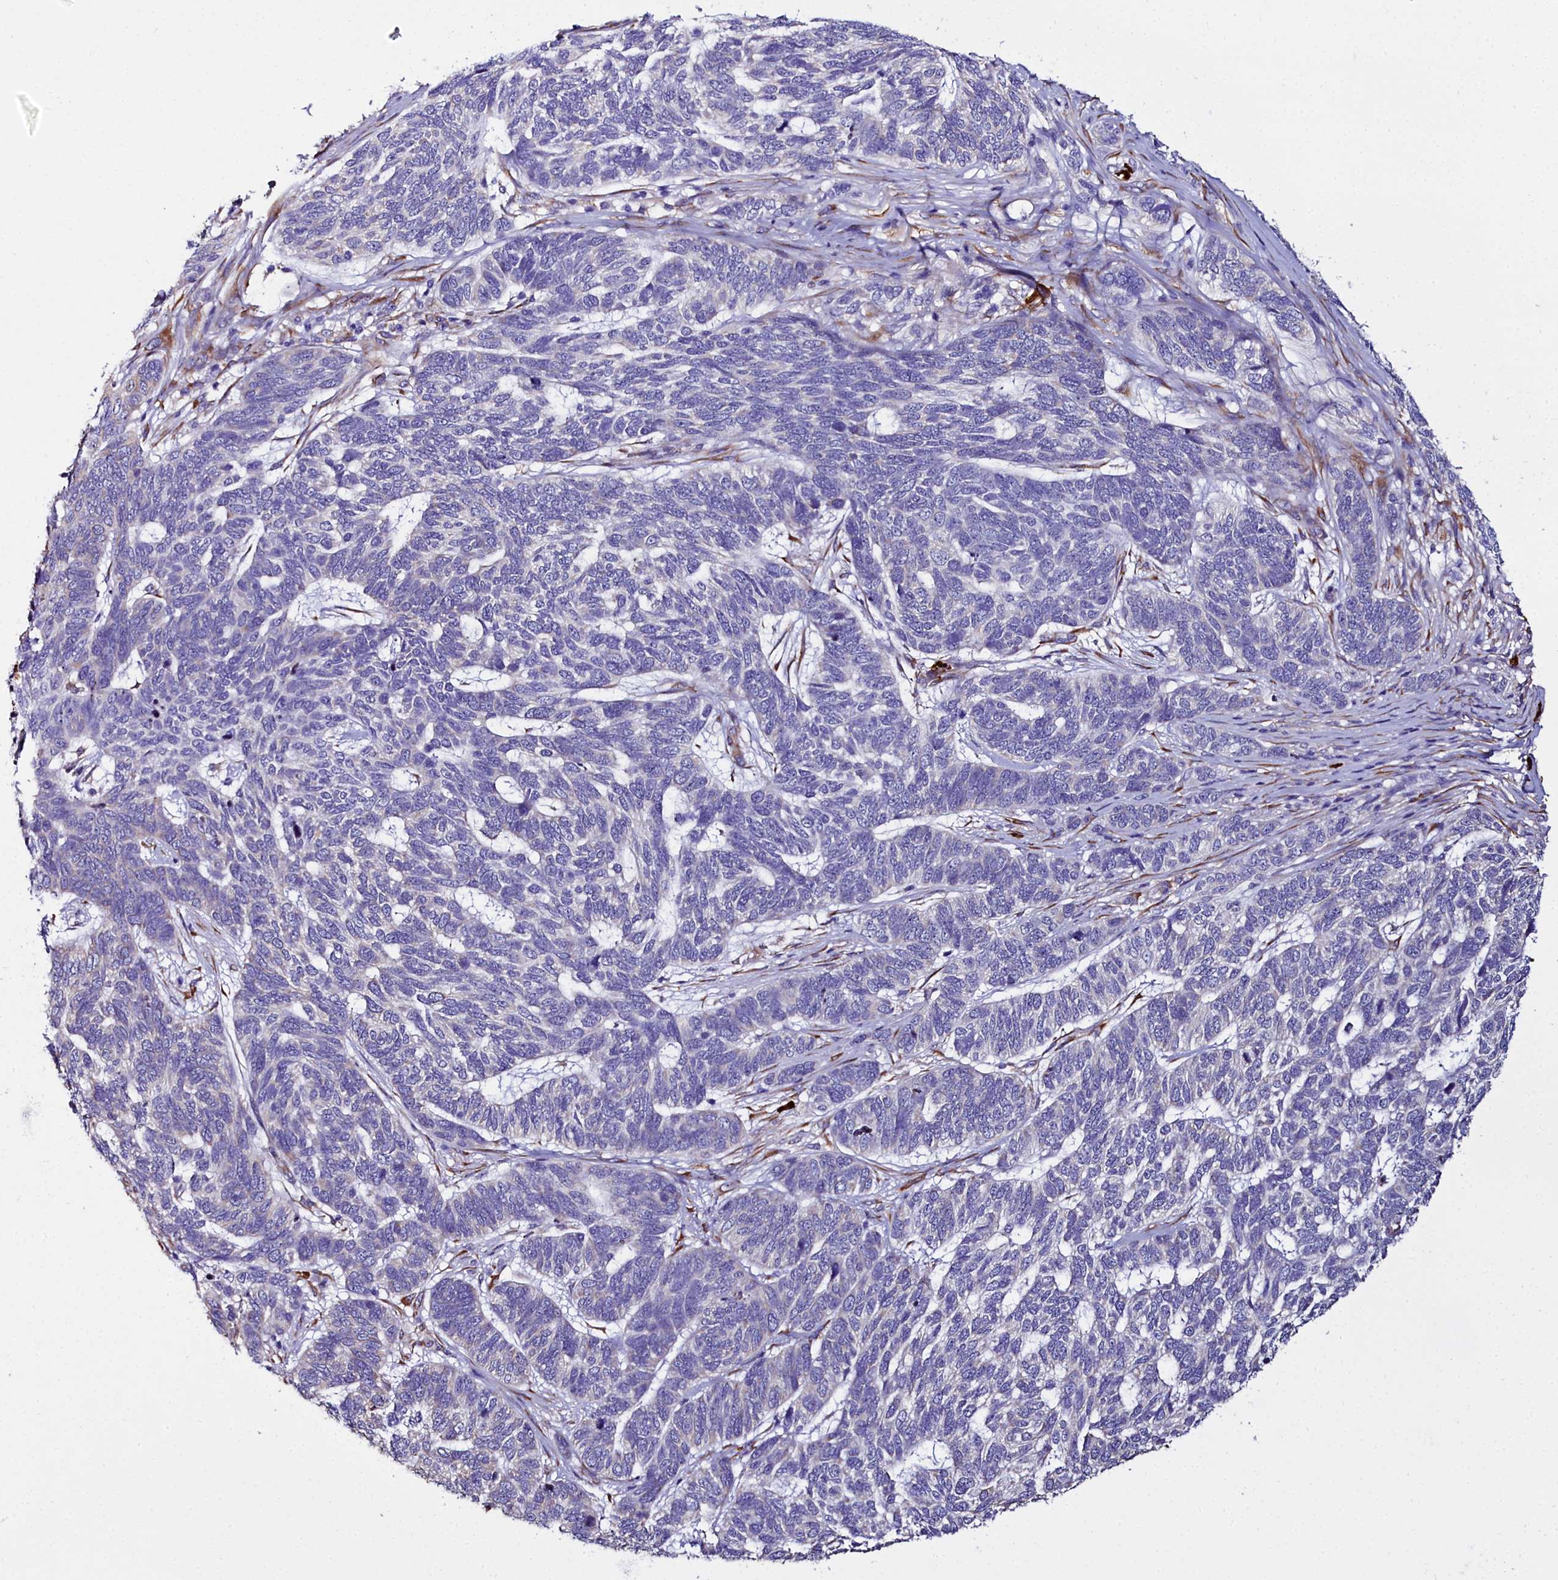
{"staining": {"intensity": "negative", "quantity": "none", "location": "none"}, "tissue": "skin cancer", "cell_type": "Tumor cells", "image_type": "cancer", "snomed": [{"axis": "morphology", "description": "Basal cell carcinoma"}, {"axis": "topography", "description": "Skin"}], "caption": "Immunohistochemistry of human skin cancer (basal cell carcinoma) exhibits no positivity in tumor cells.", "gene": "TXNDC5", "patient": {"sex": "female", "age": 65}}